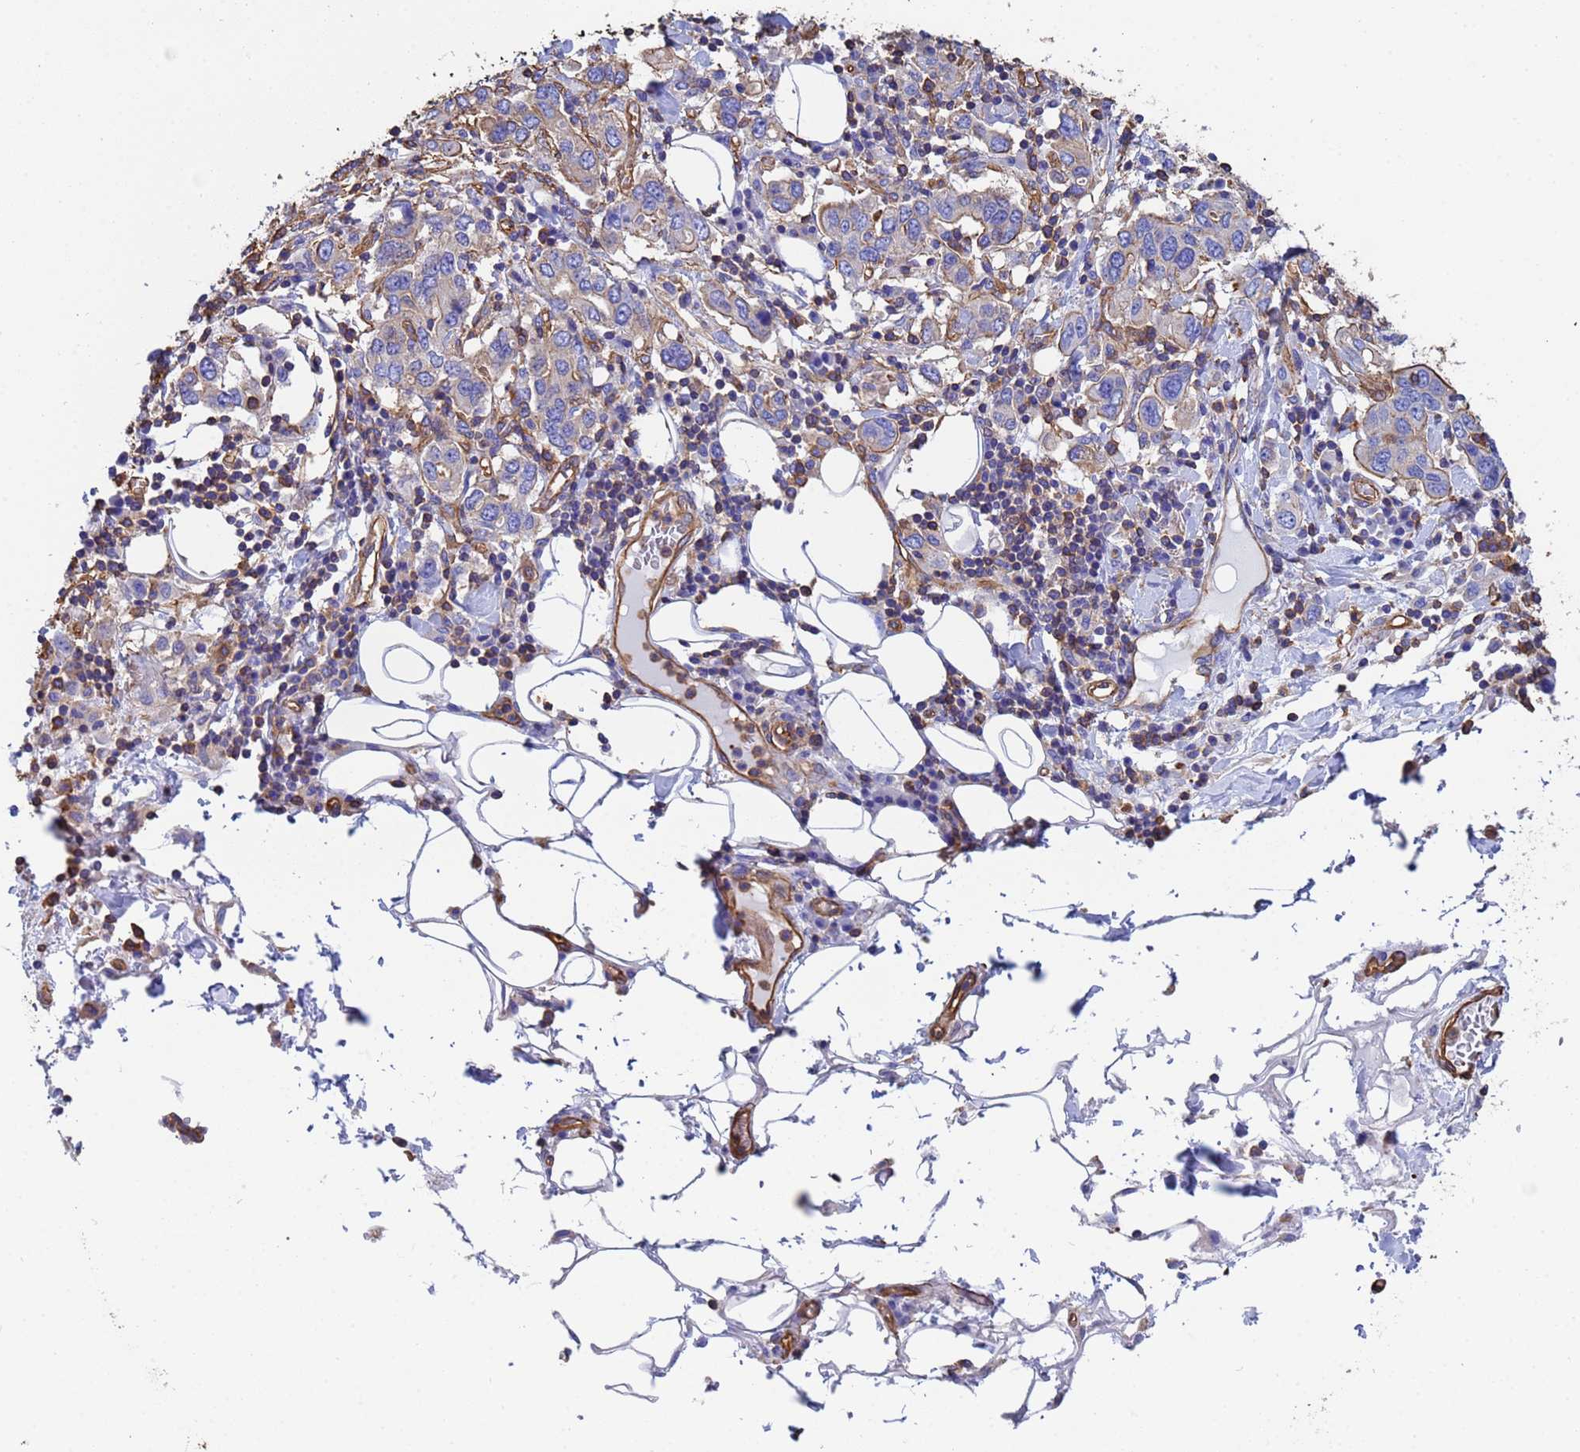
{"staining": {"intensity": "negative", "quantity": "none", "location": "none"}, "tissue": "stomach cancer", "cell_type": "Tumor cells", "image_type": "cancer", "snomed": [{"axis": "morphology", "description": "Adenocarcinoma, NOS"}, {"axis": "topography", "description": "Stomach, upper"}, {"axis": "topography", "description": "Stomach"}], "caption": "Tumor cells are negative for protein expression in human adenocarcinoma (stomach).", "gene": "MYL12A", "patient": {"sex": "male", "age": 62}}